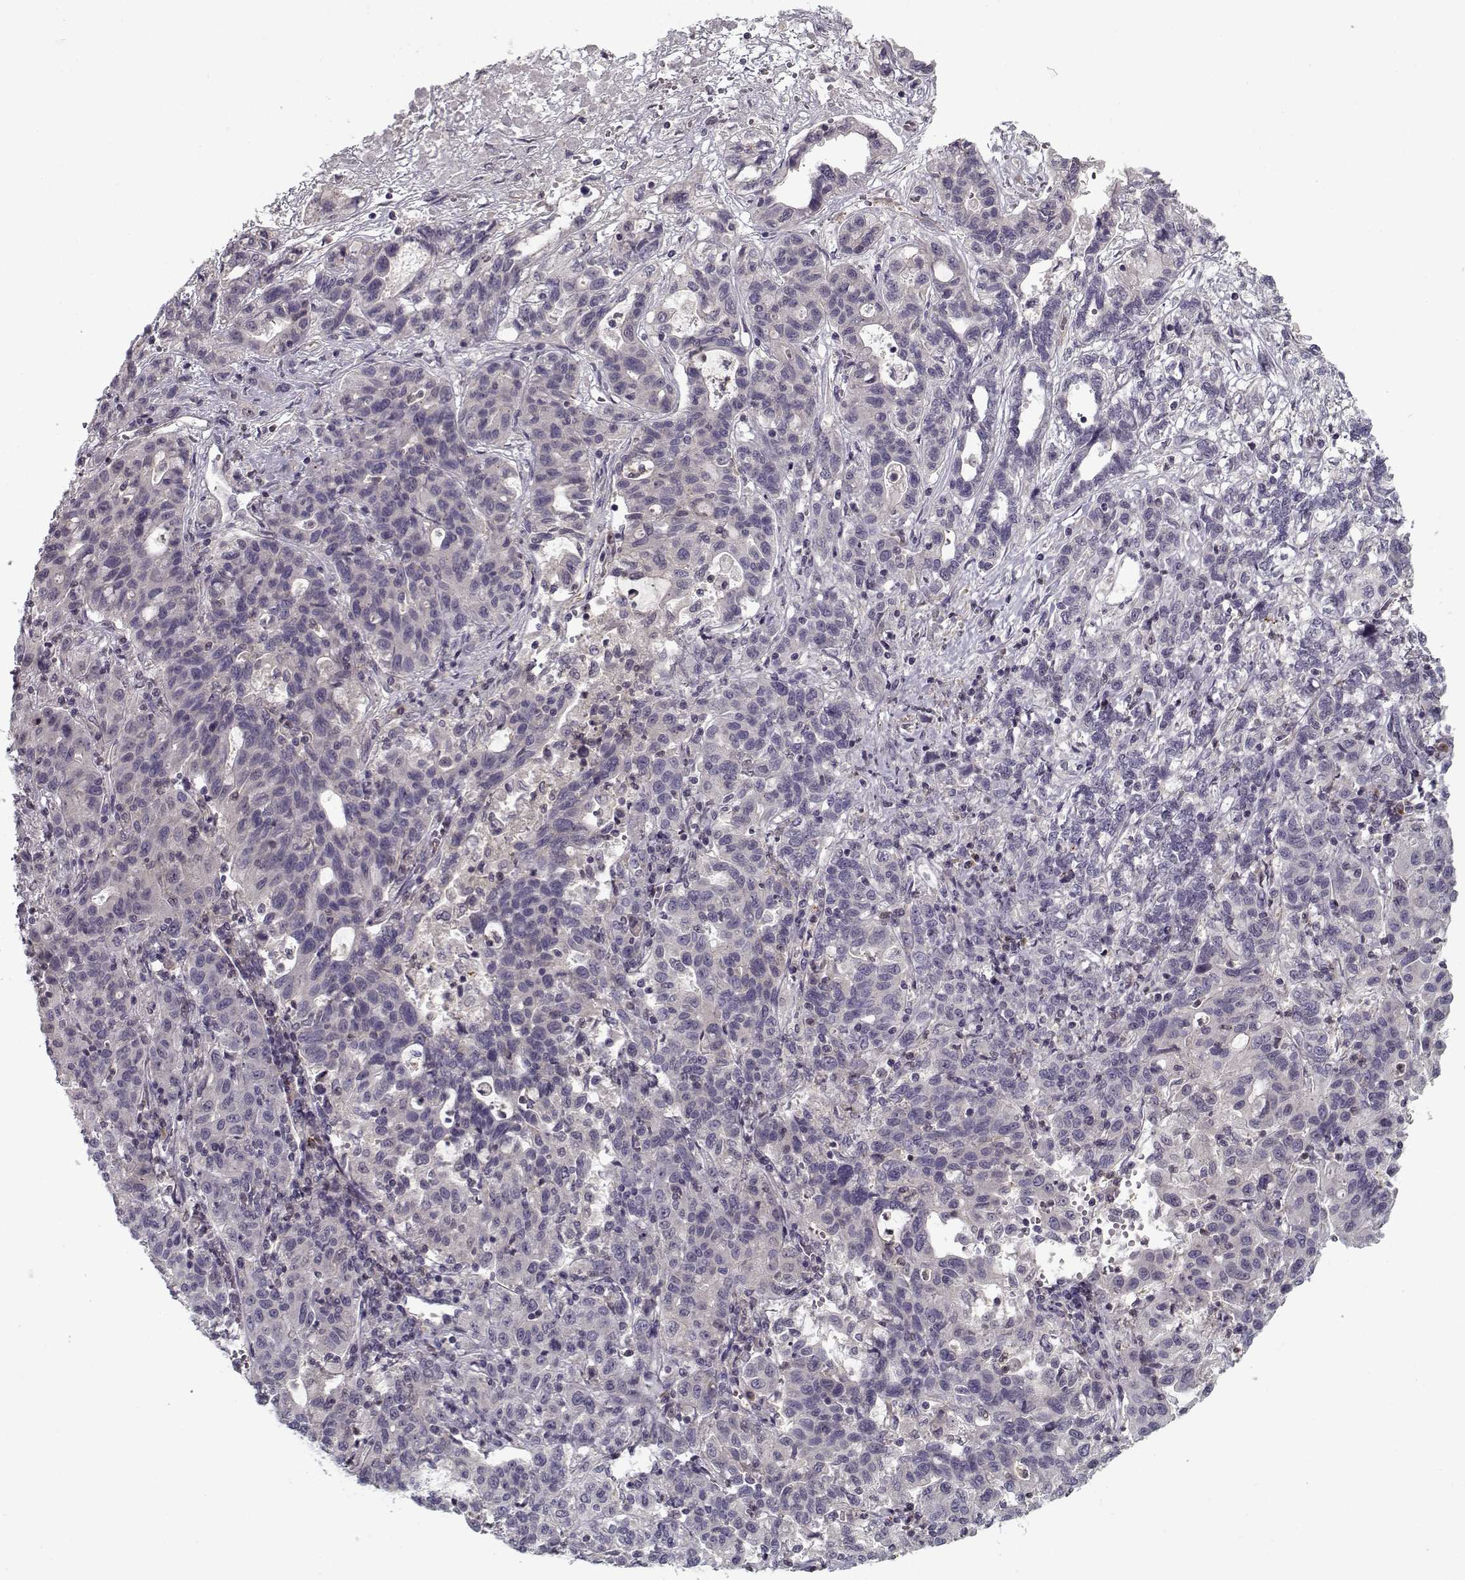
{"staining": {"intensity": "negative", "quantity": "none", "location": "none"}, "tissue": "liver cancer", "cell_type": "Tumor cells", "image_type": "cancer", "snomed": [{"axis": "morphology", "description": "Adenocarcinoma, NOS"}, {"axis": "morphology", "description": "Cholangiocarcinoma"}, {"axis": "topography", "description": "Liver"}], "caption": "Immunohistochemical staining of human liver cancer demonstrates no significant staining in tumor cells.", "gene": "UNC13D", "patient": {"sex": "male", "age": 64}}